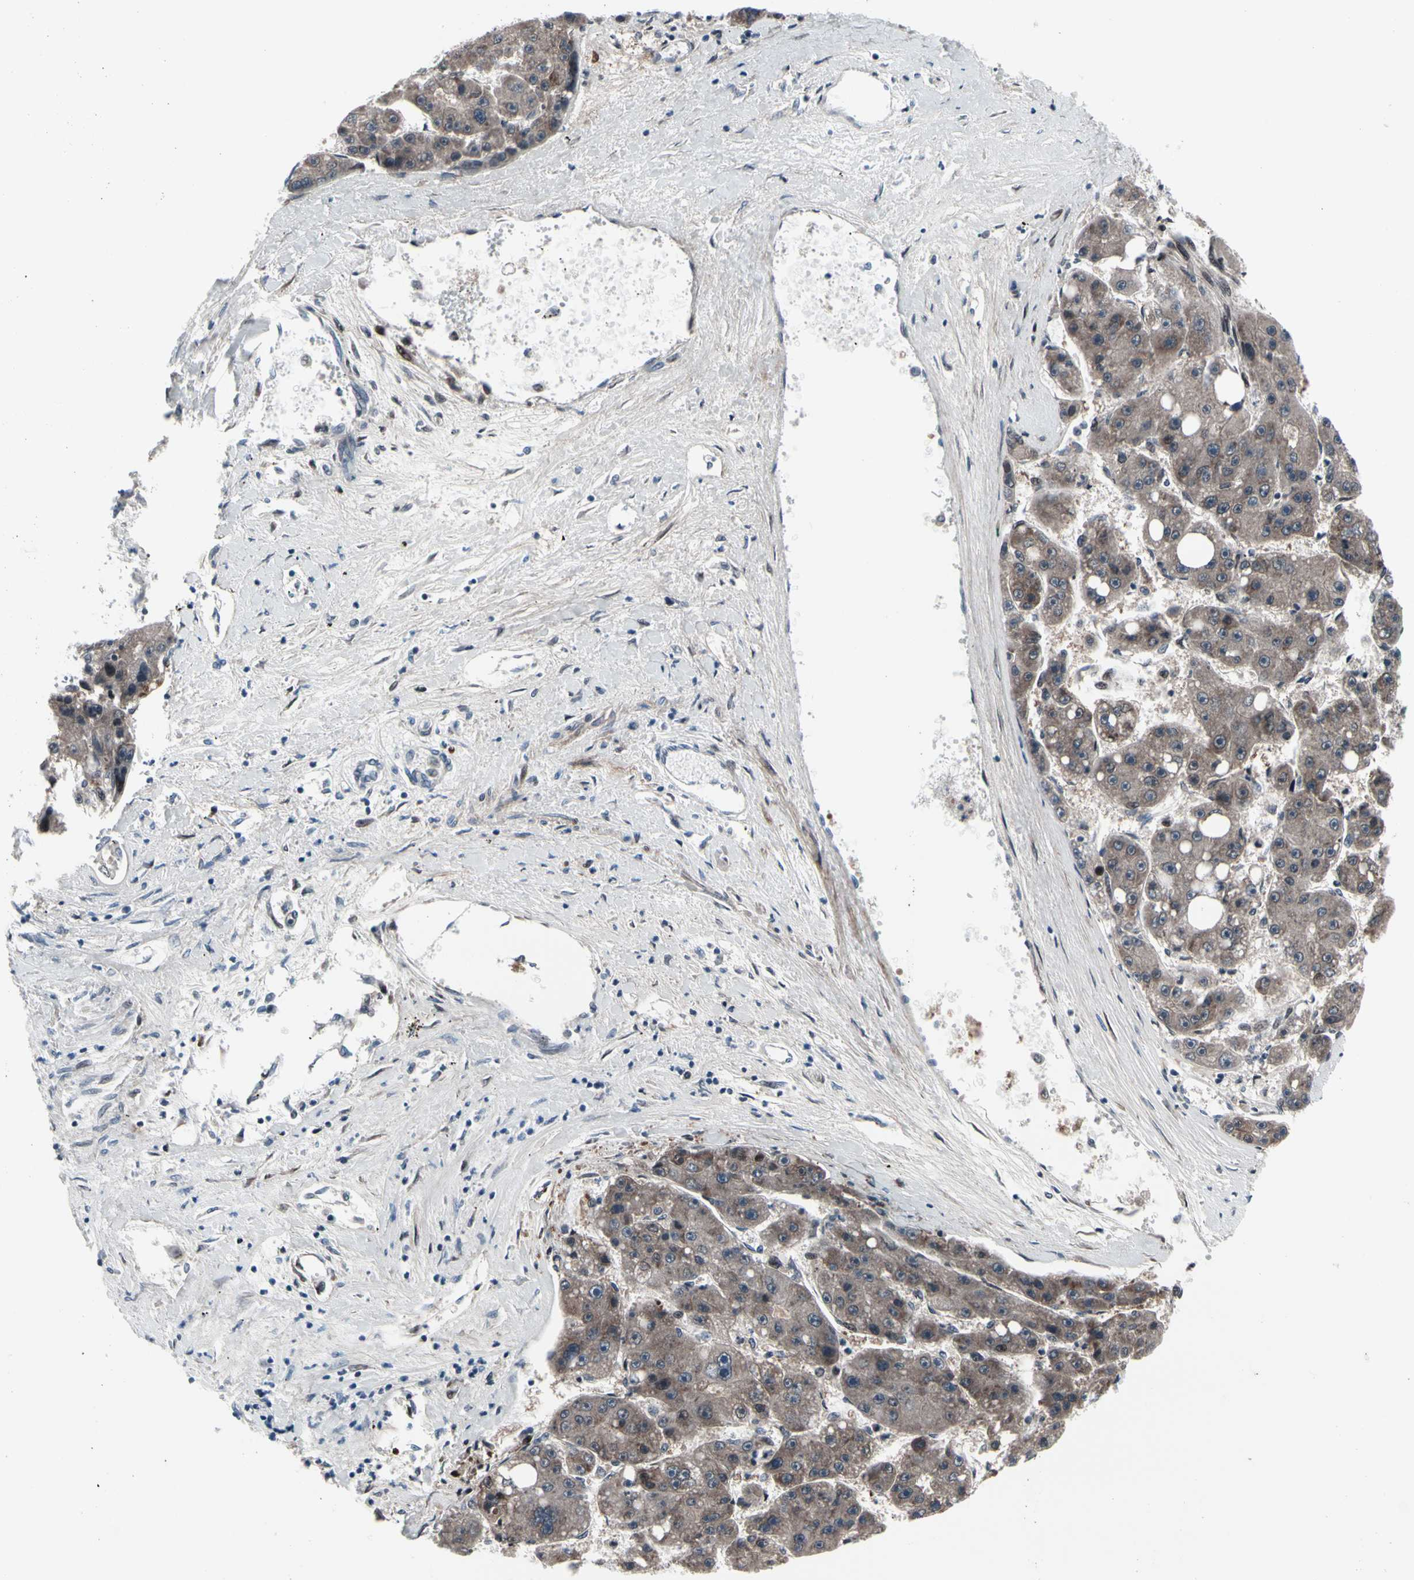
{"staining": {"intensity": "moderate", "quantity": ">75%", "location": "cytoplasmic/membranous"}, "tissue": "liver cancer", "cell_type": "Tumor cells", "image_type": "cancer", "snomed": [{"axis": "morphology", "description": "Carcinoma, Hepatocellular, NOS"}, {"axis": "topography", "description": "Liver"}], "caption": "DAB immunohistochemical staining of human liver hepatocellular carcinoma exhibits moderate cytoplasmic/membranous protein positivity in about >75% of tumor cells.", "gene": "TXN", "patient": {"sex": "female", "age": 61}}